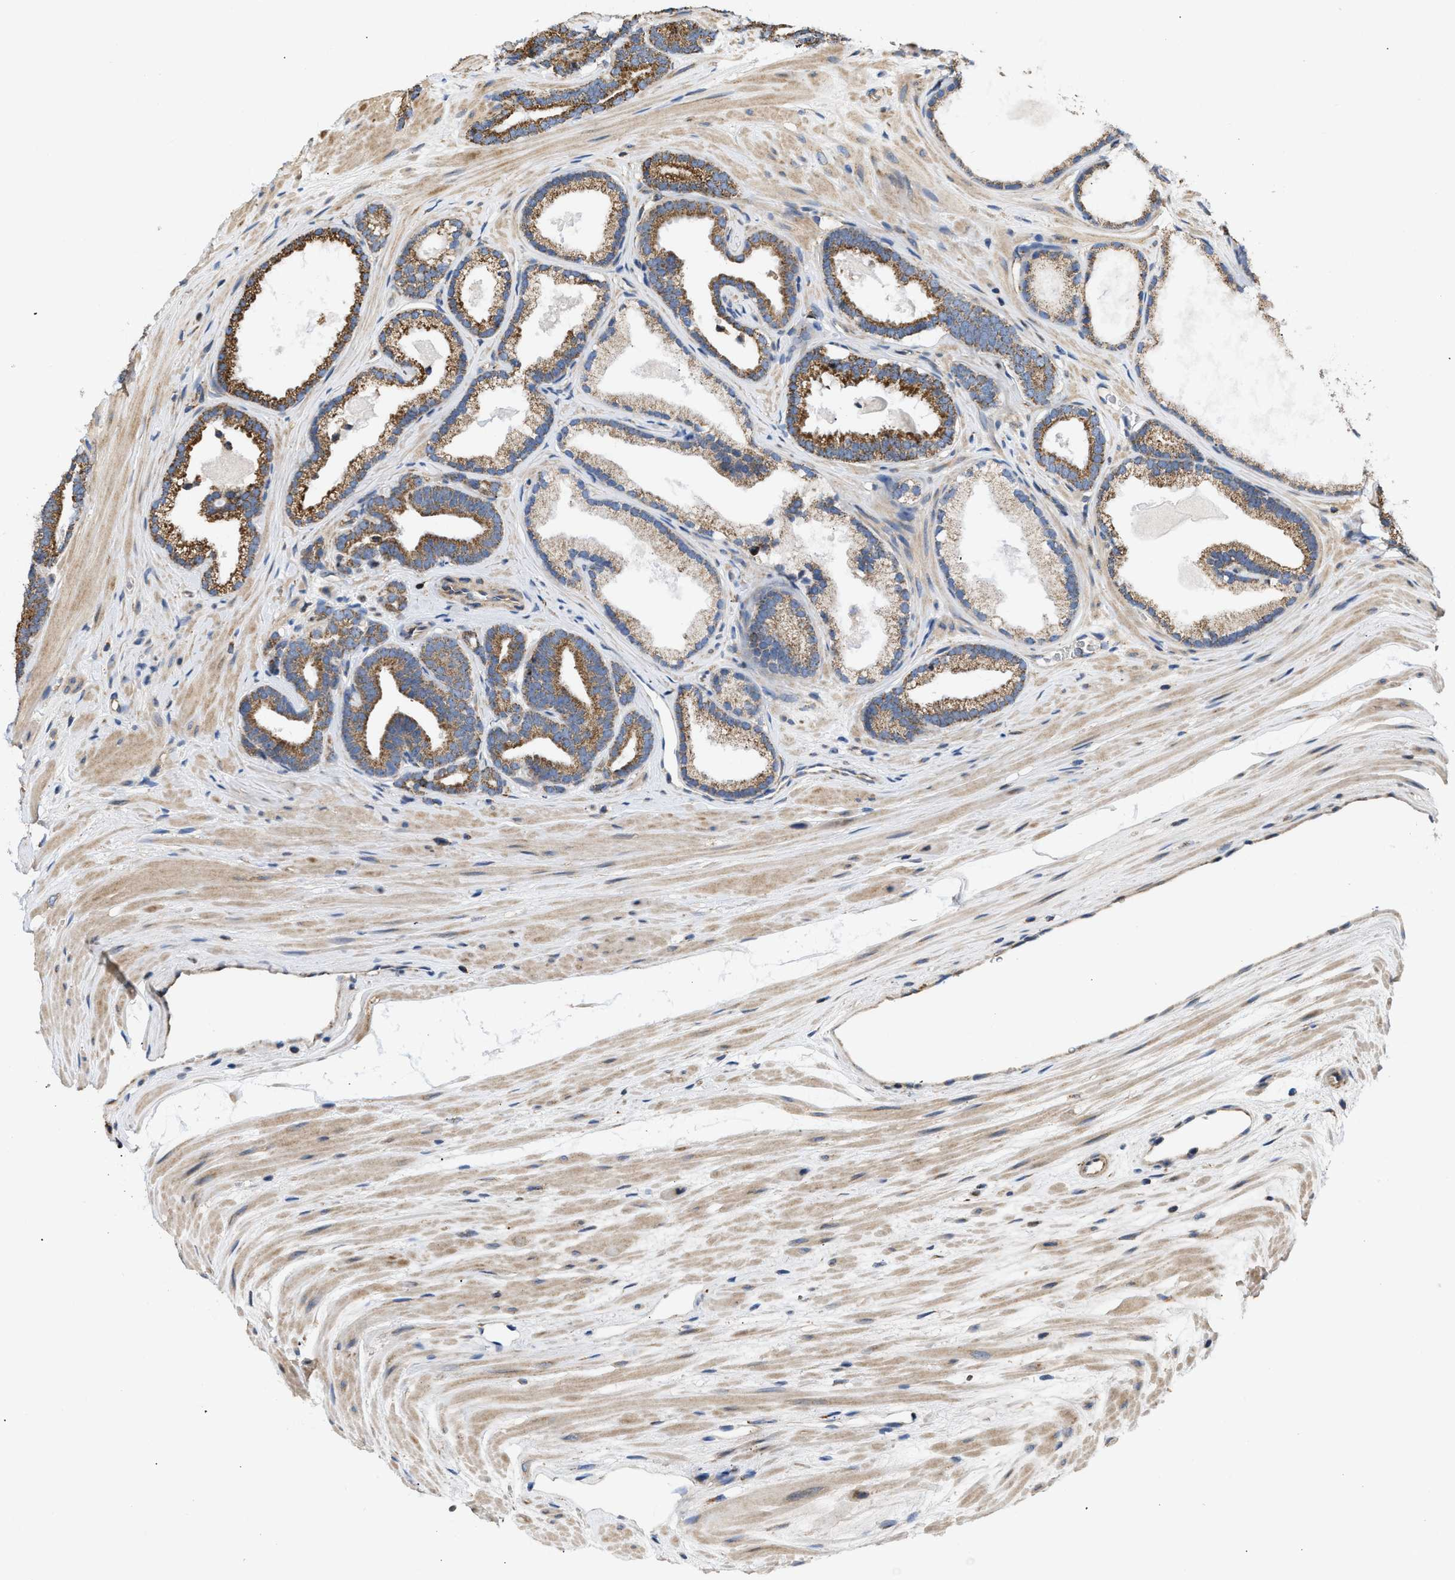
{"staining": {"intensity": "moderate", "quantity": ">75%", "location": "cytoplasmic/membranous"}, "tissue": "prostate cancer", "cell_type": "Tumor cells", "image_type": "cancer", "snomed": [{"axis": "morphology", "description": "Adenocarcinoma, High grade"}, {"axis": "topography", "description": "Prostate"}], "caption": "Tumor cells demonstrate medium levels of moderate cytoplasmic/membranous staining in about >75% of cells in prostate adenocarcinoma (high-grade).", "gene": "OPTN", "patient": {"sex": "male", "age": 60}}